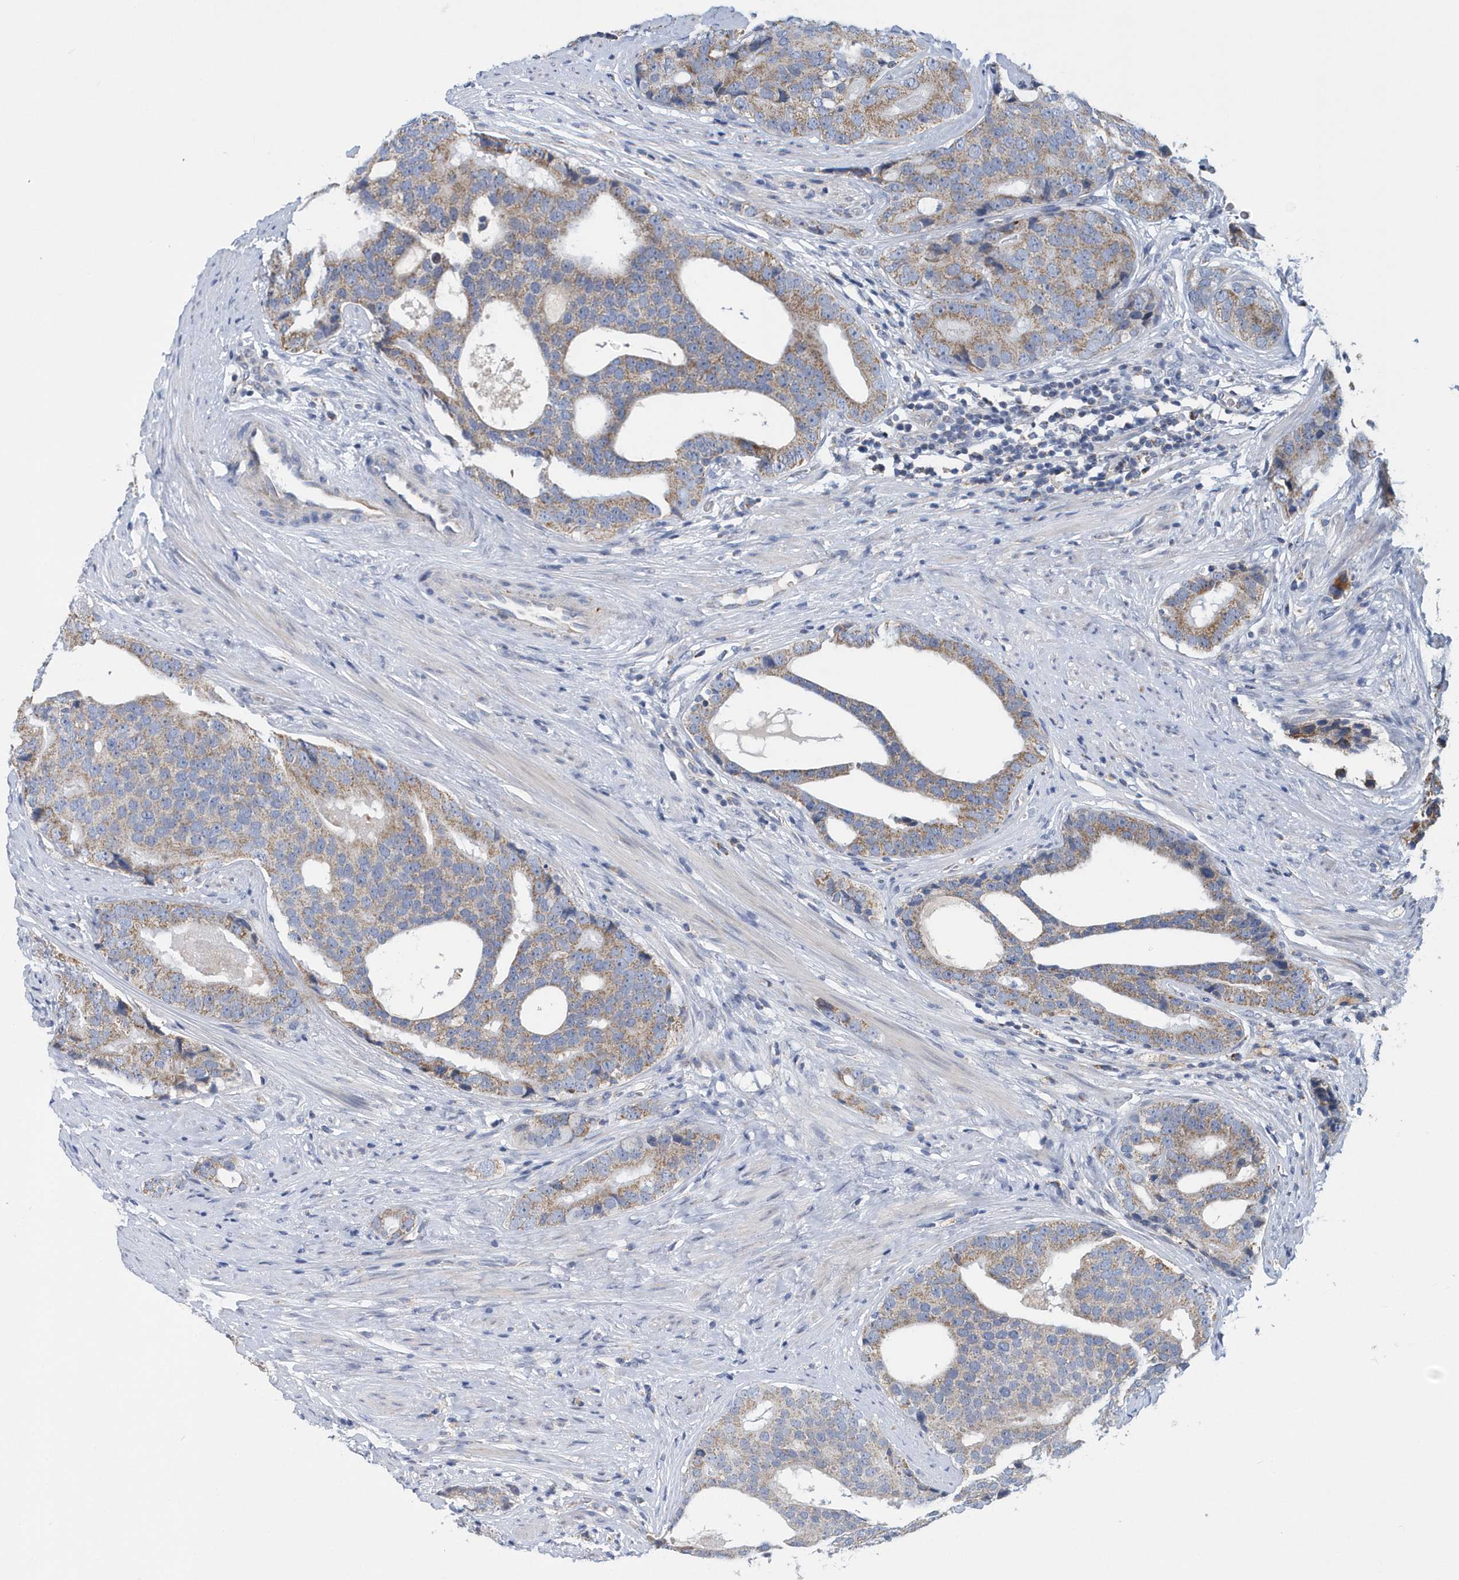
{"staining": {"intensity": "moderate", "quantity": ">75%", "location": "cytoplasmic/membranous"}, "tissue": "prostate cancer", "cell_type": "Tumor cells", "image_type": "cancer", "snomed": [{"axis": "morphology", "description": "Adenocarcinoma, High grade"}, {"axis": "topography", "description": "Prostate"}], "caption": "This is a histology image of immunohistochemistry (IHC) staining of prostate cancer, which shows moderate expression in the cytoplasmic/membranous of tumor cells.", "gene": "VWA5B2", "patient": {"sex": "male", "age": 56}}